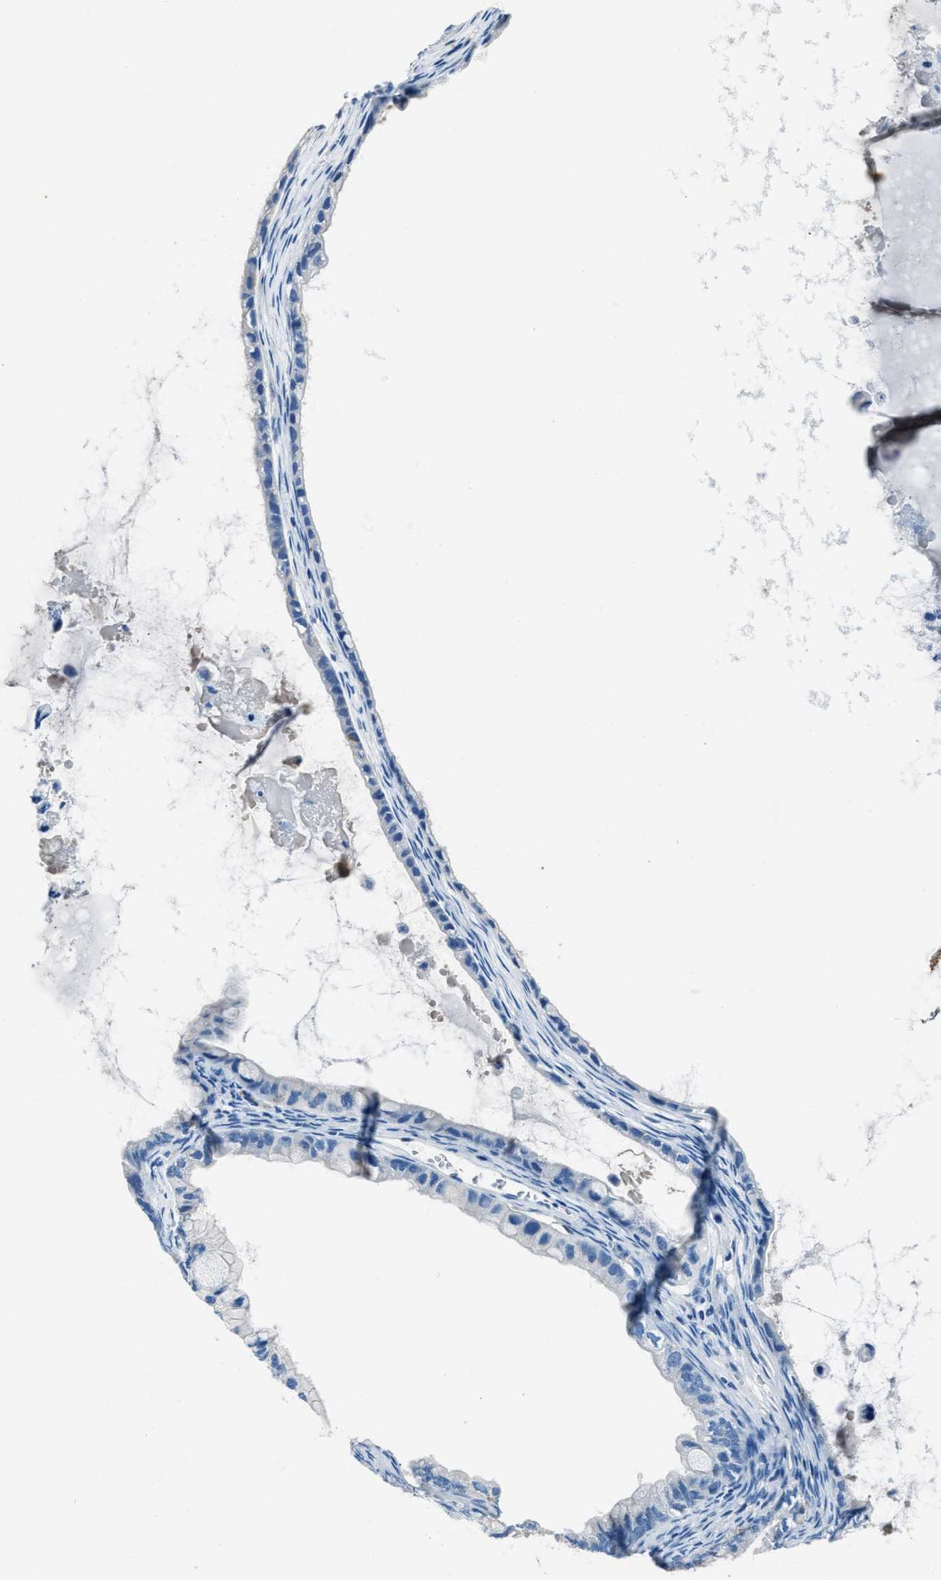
{"staining": {"intensity": "moderate", "quantity": "<25%", "location": "cytoplasmic/membranous"}, "tissue": "ovarian cancer", "cell_type": "Tumor cells", "image_type": "cancer", "snomed": [{"axis": "morphology", "description": "Cystadenocarcinoma, mucinous, NOS"}, {"axis": "topography", "description": "Ovary"}], "caption": "Protein analysis of ovarian cancer tissue exhibits moderate cytoplasmic/membranous expression in approximately <25% of tumor cells. Using DAB (3,3'-diaminobenzidine) (brown) and hematoxylin (blue) stains, captured at high magnification using brightfield microscopy.", "gene": "AMACR", "patient": {"sex": "female", "age": 80}}